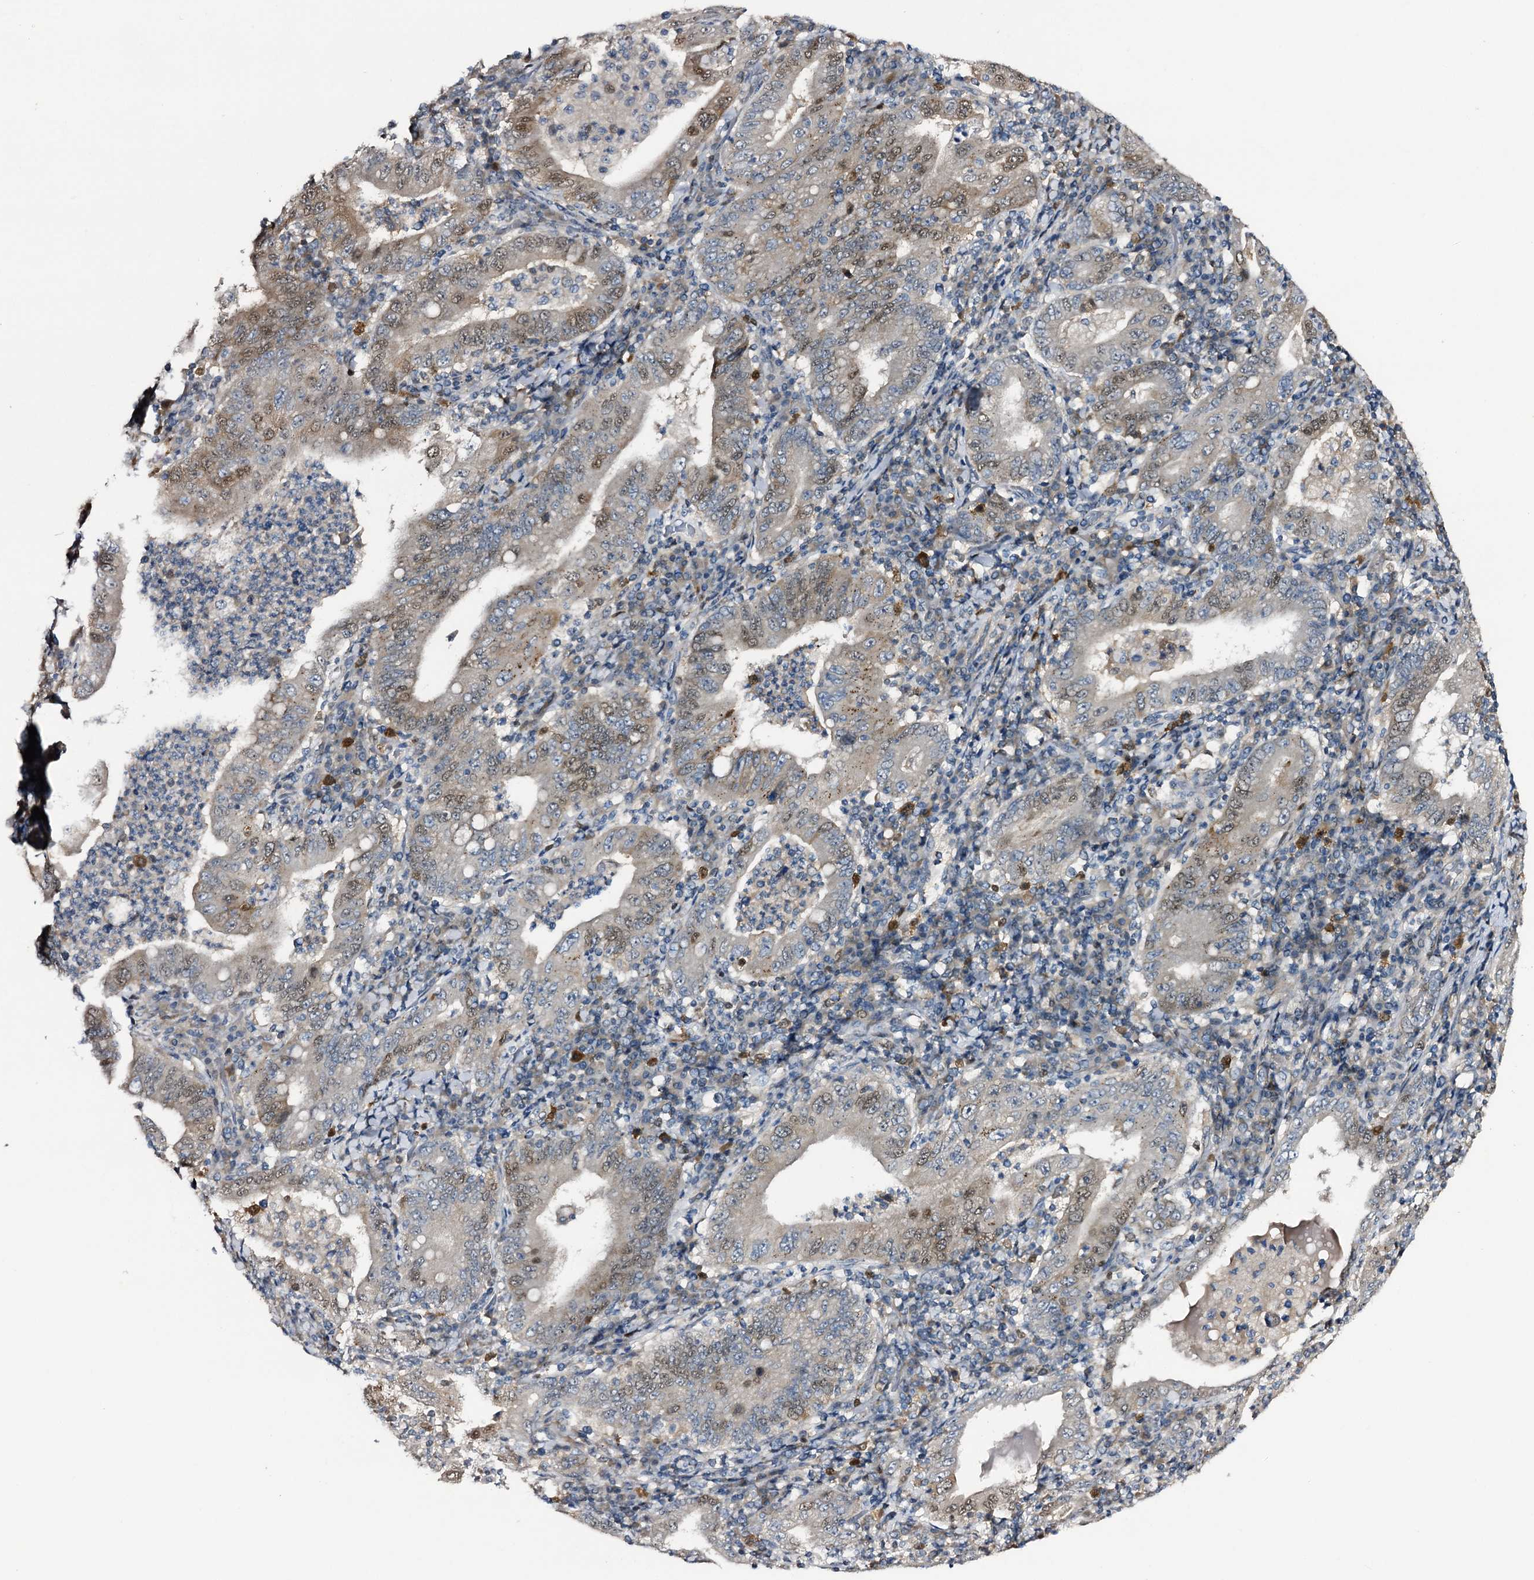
{"staining": {"intensity": "weak", "quantity": "25%-75%", "location": "cytoplasmic/membranous,nuclear"}, "tissue": "stomach cancer", "cell_type": "Tumor cells", "image_type": "cancer", "snomed": [{"axis": "morphology", "description": "Normal tissue, NOS"}, {"axis": "morphology", "description": "Adenocarcinoma, NOS"}, {"axis": "topography", "description": "Esophagus"}, {"axis": "topography", "description": "Stomach, upper"}, {"axis": "topography", "description": "Peripheral nerve tissue"}], "caption": "A low amount of weak cytoplasmic/membranous and nuclear expression is seen in approximately 25%-75% of tumor cells in stomach cancer (adenocarcinoma) tissue.", "gene": "NCAPD2", "patient": {"sex": "male", "age": 62}}